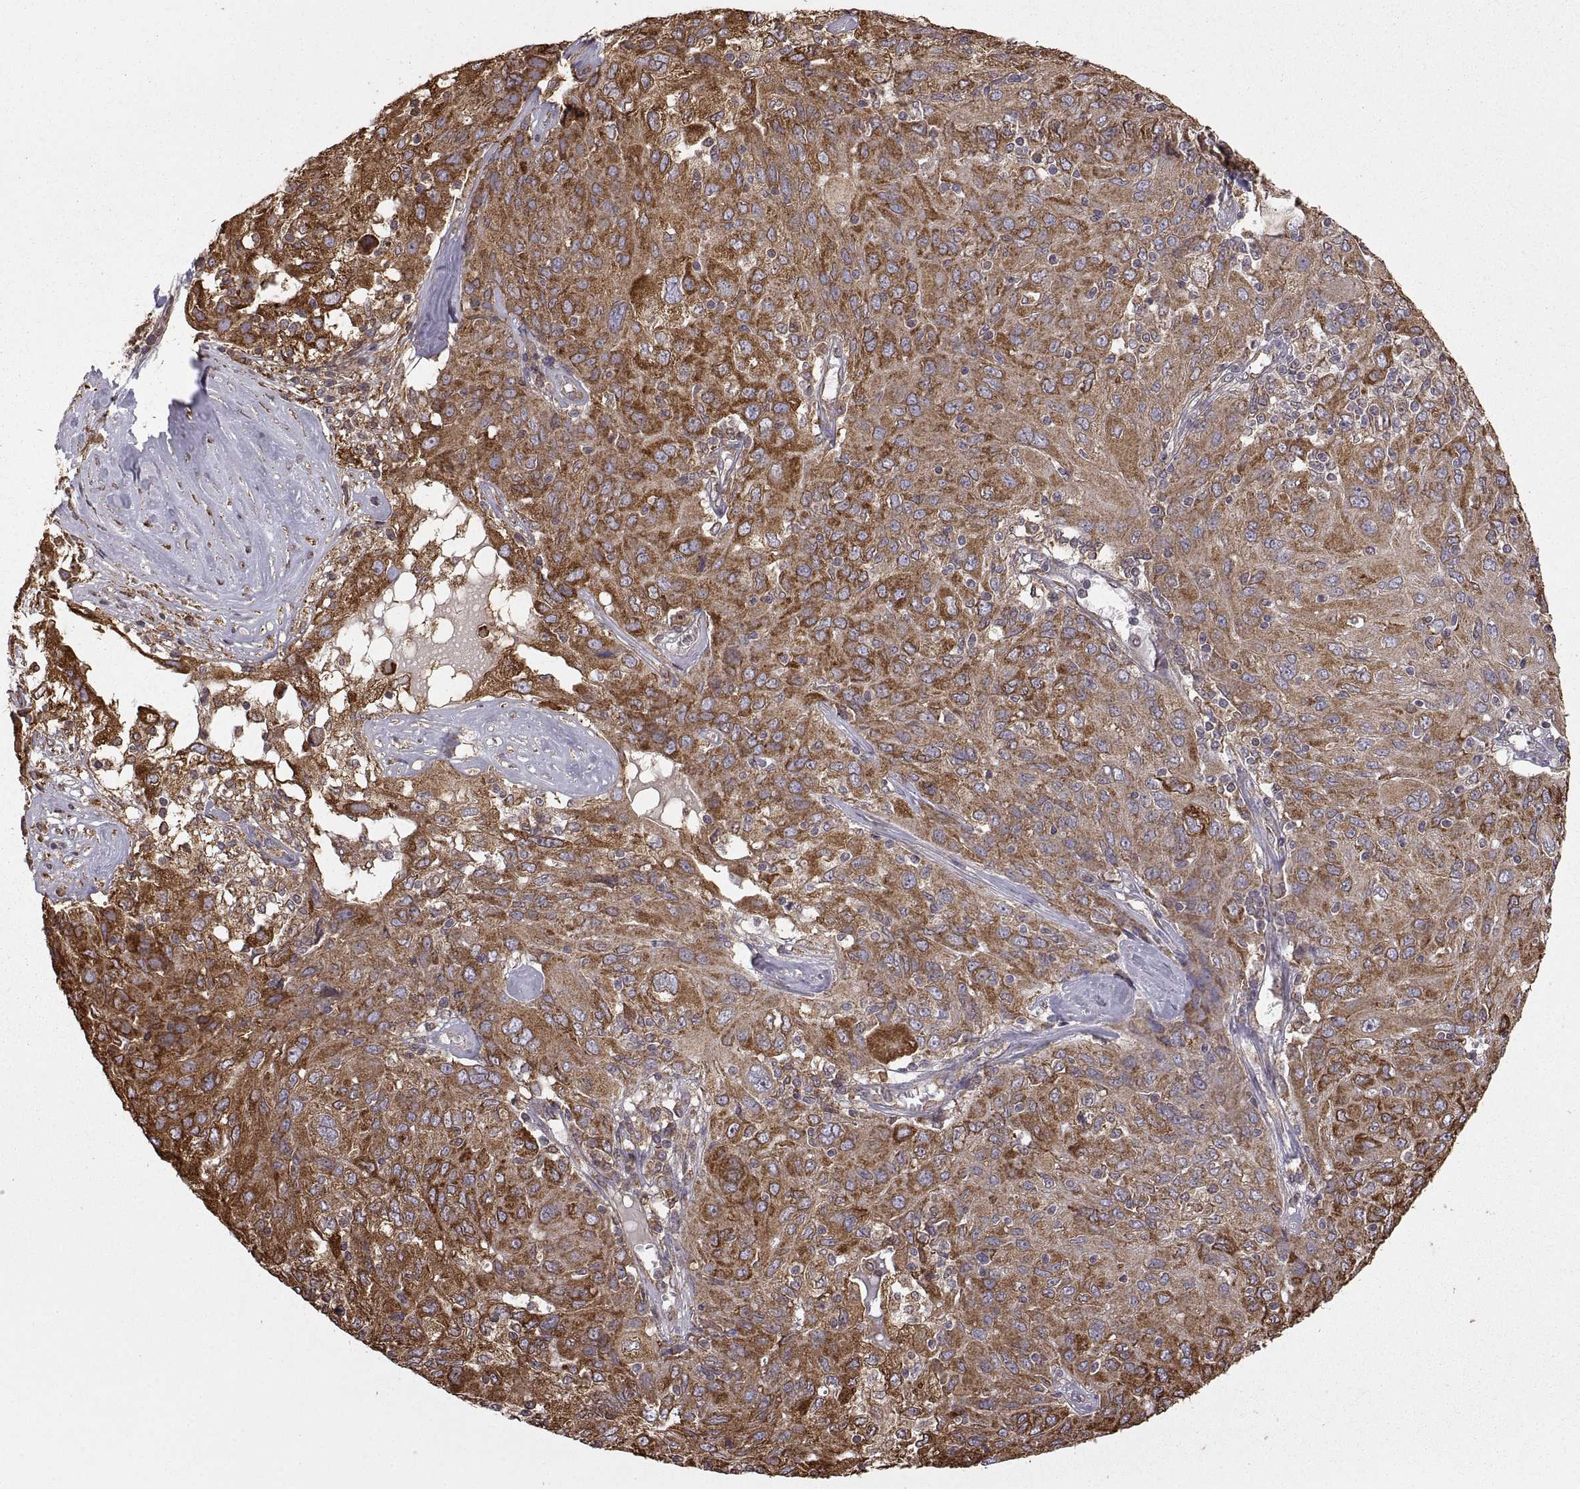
{"staining": {"intensity": "strong", "quantity": "25%-75%", "location": "cytoplasmic/membranous"}, "tissue": "ovarian cancer", "cell_type": "Tumor cells", "image_type": "cancer", "snomed": [{"axis": "morphology", "description": "Carcinoma, endometroid"}, {"axis": "topography", "description": "Ovary"}], "caption": "A brown stain shows strong cytoplasmic/membranous expression of a protein in human ovarian cancer (endometroid carcinoma) tumor cells. The protein is shown in brown color, while the nuclei are stained blue.", "gene": "PDIA3", "patient": {"sex": "female", "age": 50}}